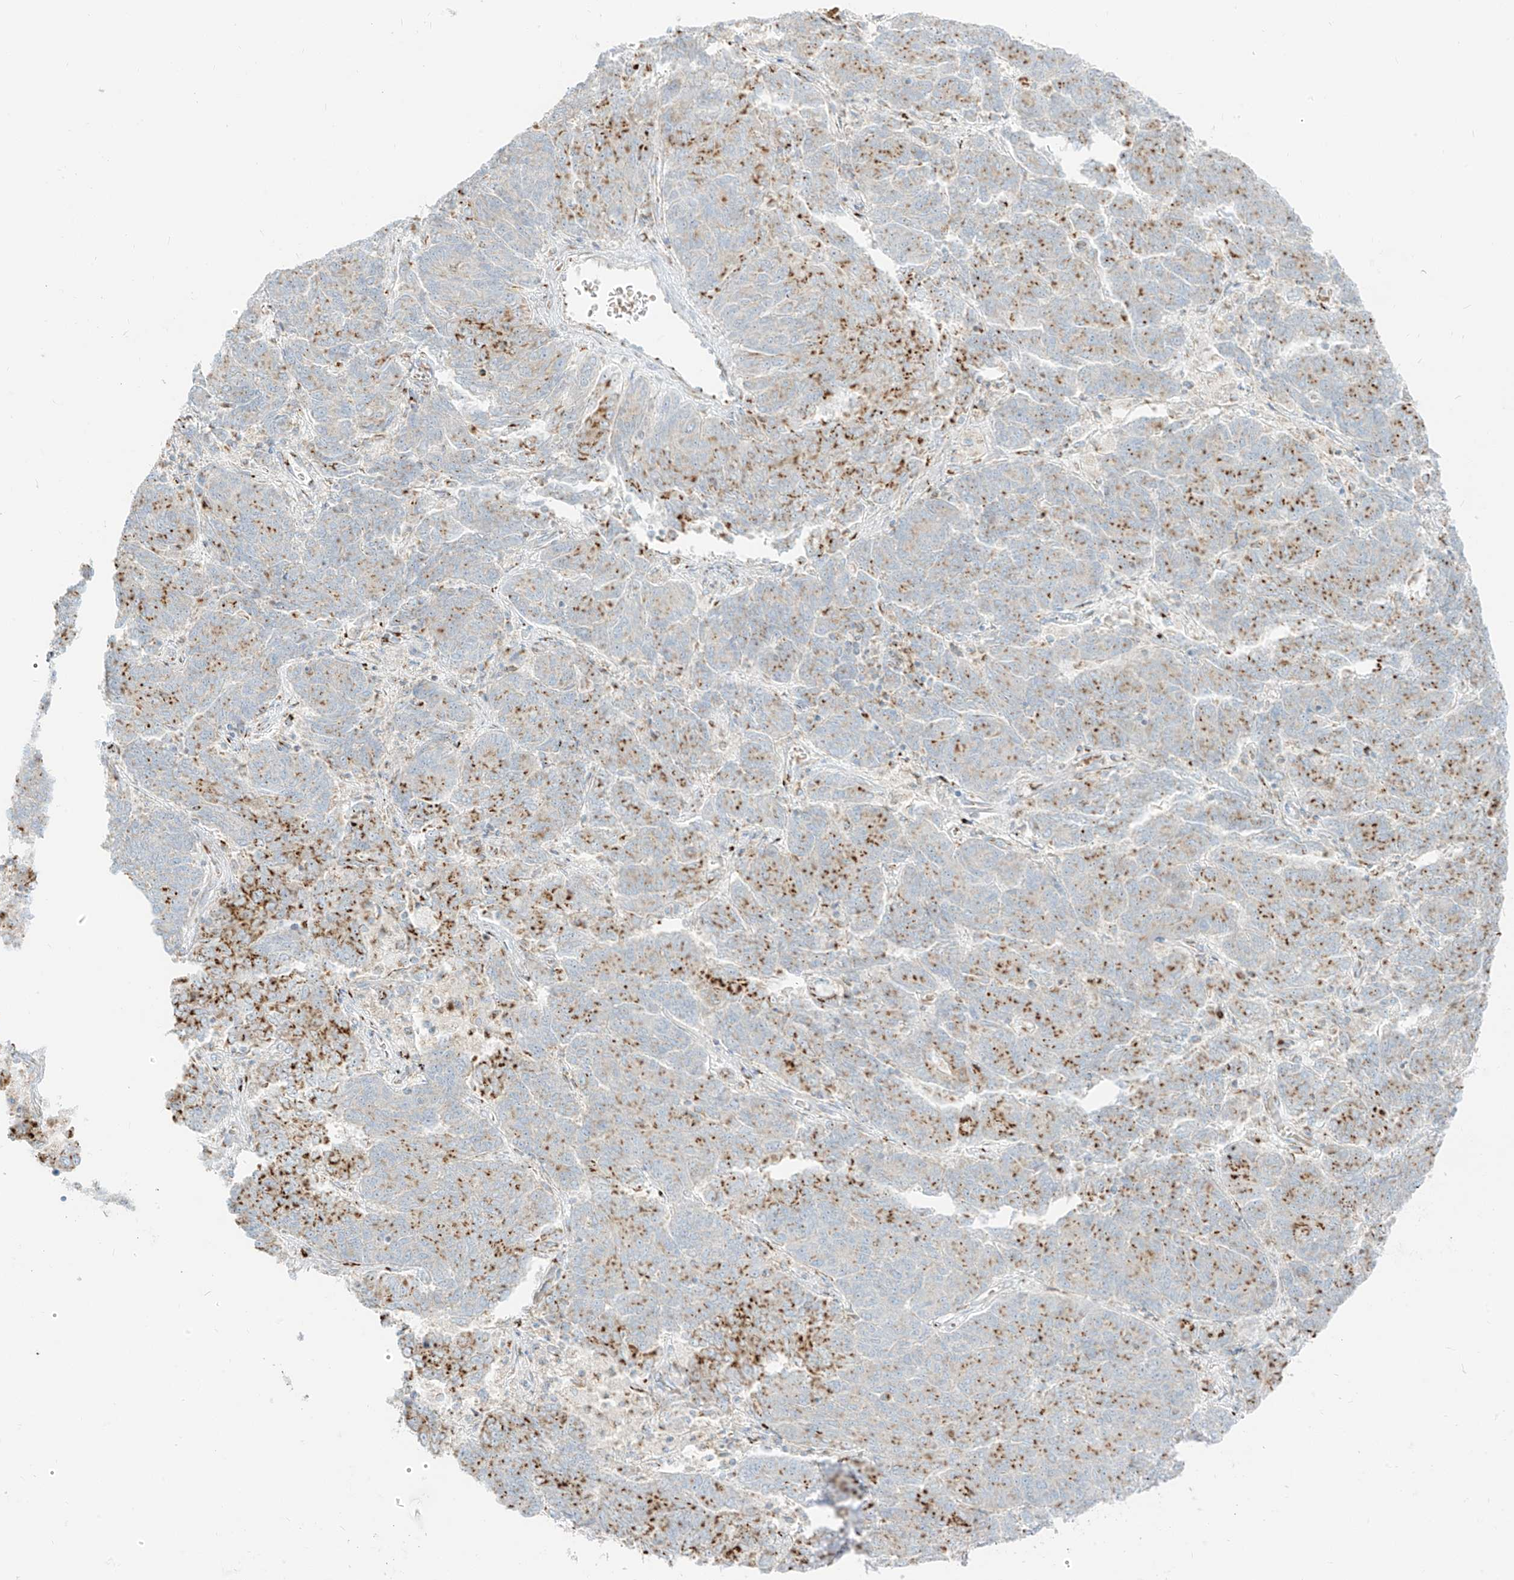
{"staining": {"intensity": "moderate", "quantity": "25%-75%", "location": "cytoplasmic/membranous"}, "tissue": "endometrial cancer", "cell_type": "Tumor cells", "image_type": "cancer", "snomed": [{"axis": "morphology", "description": "Adenocarcinoma, NOS"}, {"axis": "topography", "description": "Endometrium"}], "caption": "Tumor cells show medium levels of moderate cytoplasmic/membranous positivity in approximately 25%-75% of cells in endometrial cancer (adenocarcinoma).", "gene": "TMEM87B", "patient": {"sex": "female", "age": 80}}